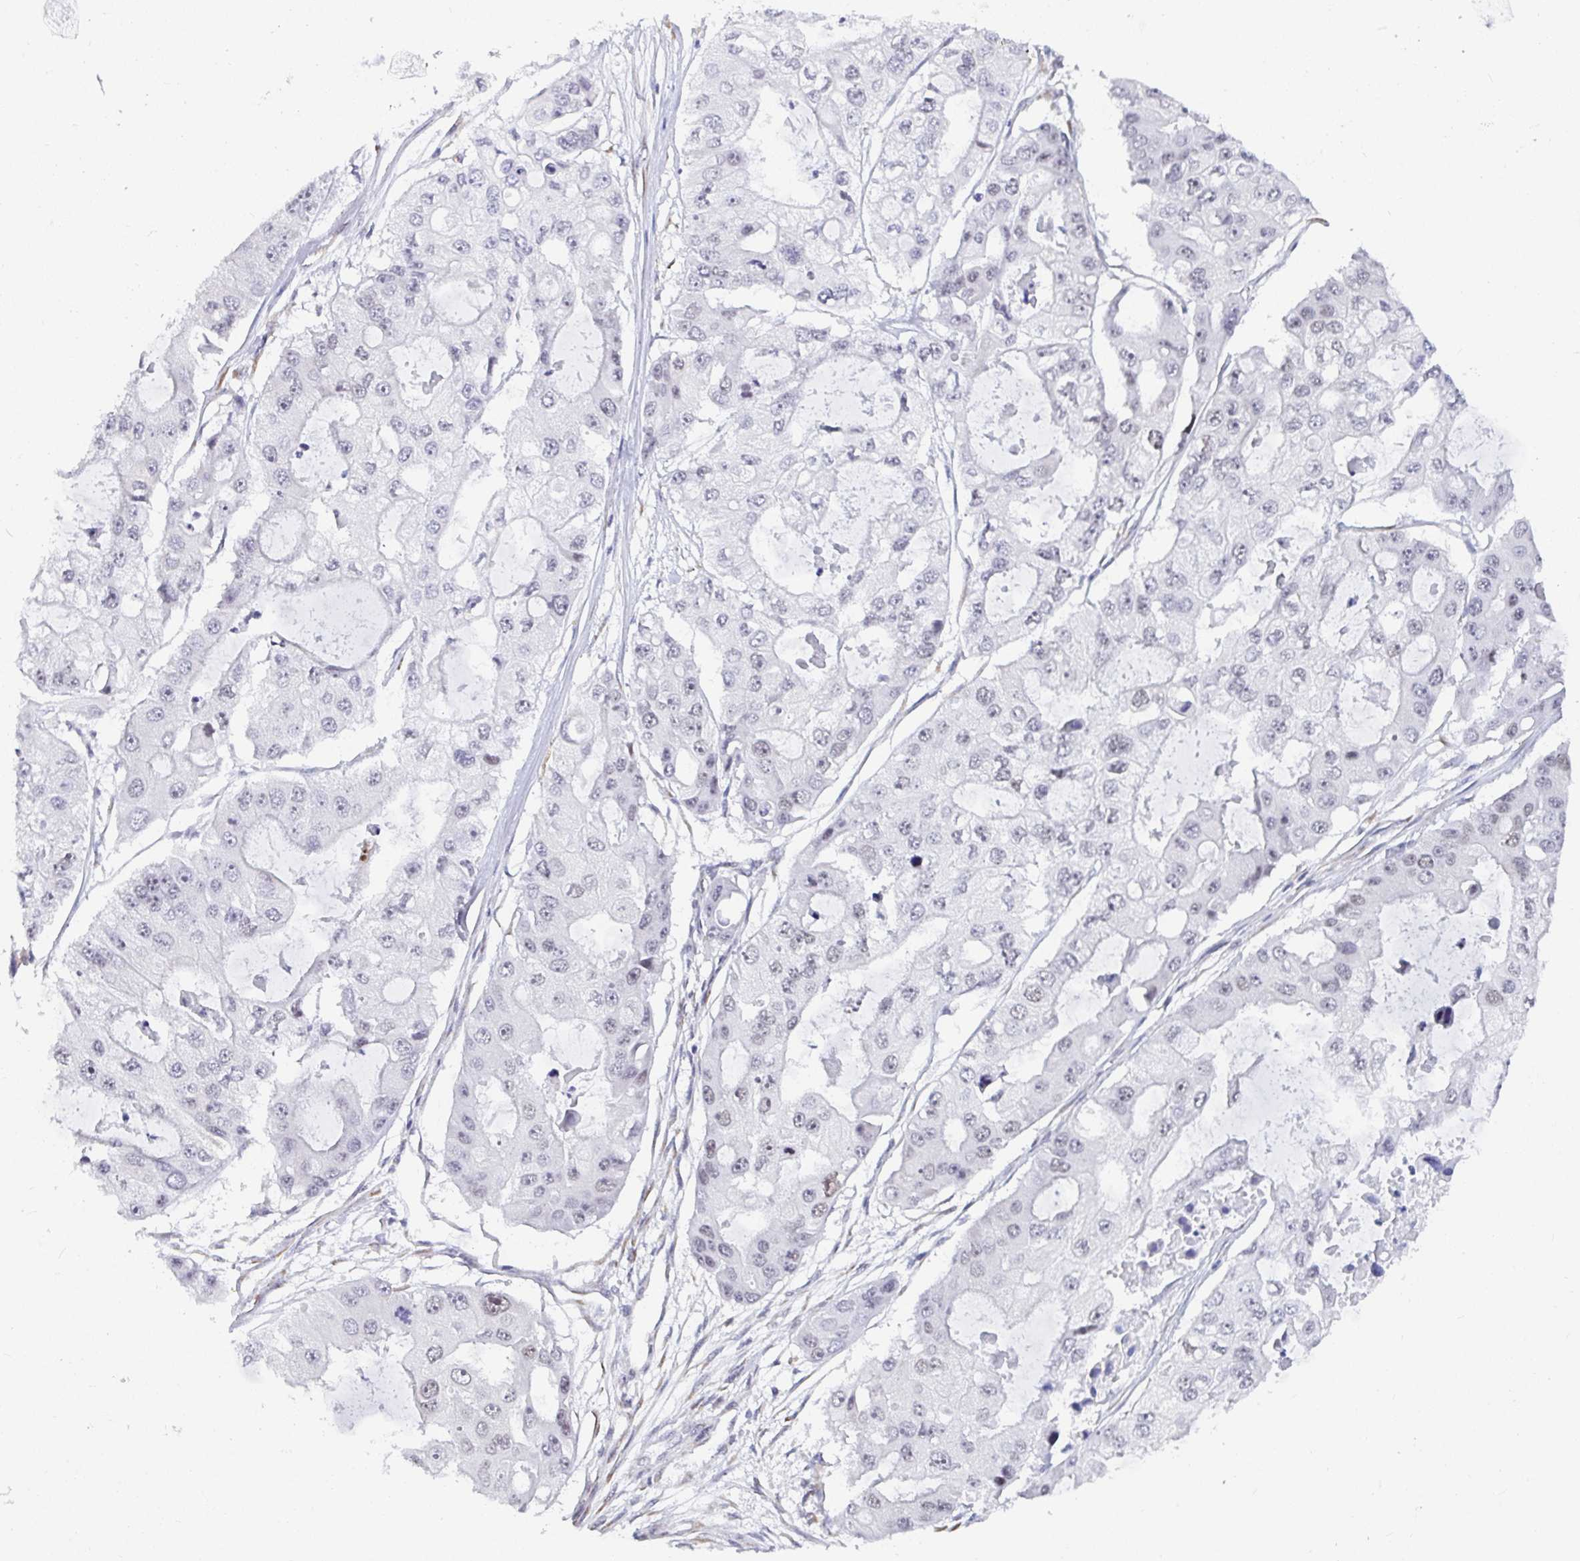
{"staining": {"intensity": "weak", "quantity": "<25%", "location": "nuclear"}, "tissue": "ovarian cancer", "cell_type": "Tumor cells", "image_type": "cancer", "snomed": [{"axis": "morphology", "description": "Cystadenocarcinoma, serous, NOS"}, {"axis": "topography", "description": "Ovary"}], "caption": "Image shows no significant protein staining in tumor cells of ovarian serous cystadenocarcinoma. (DAB immunohistochemistry (IHC) with hematoxylin counter stain).", "gene": "WDR72", "patient": {"sex": "female", "age": 56}}